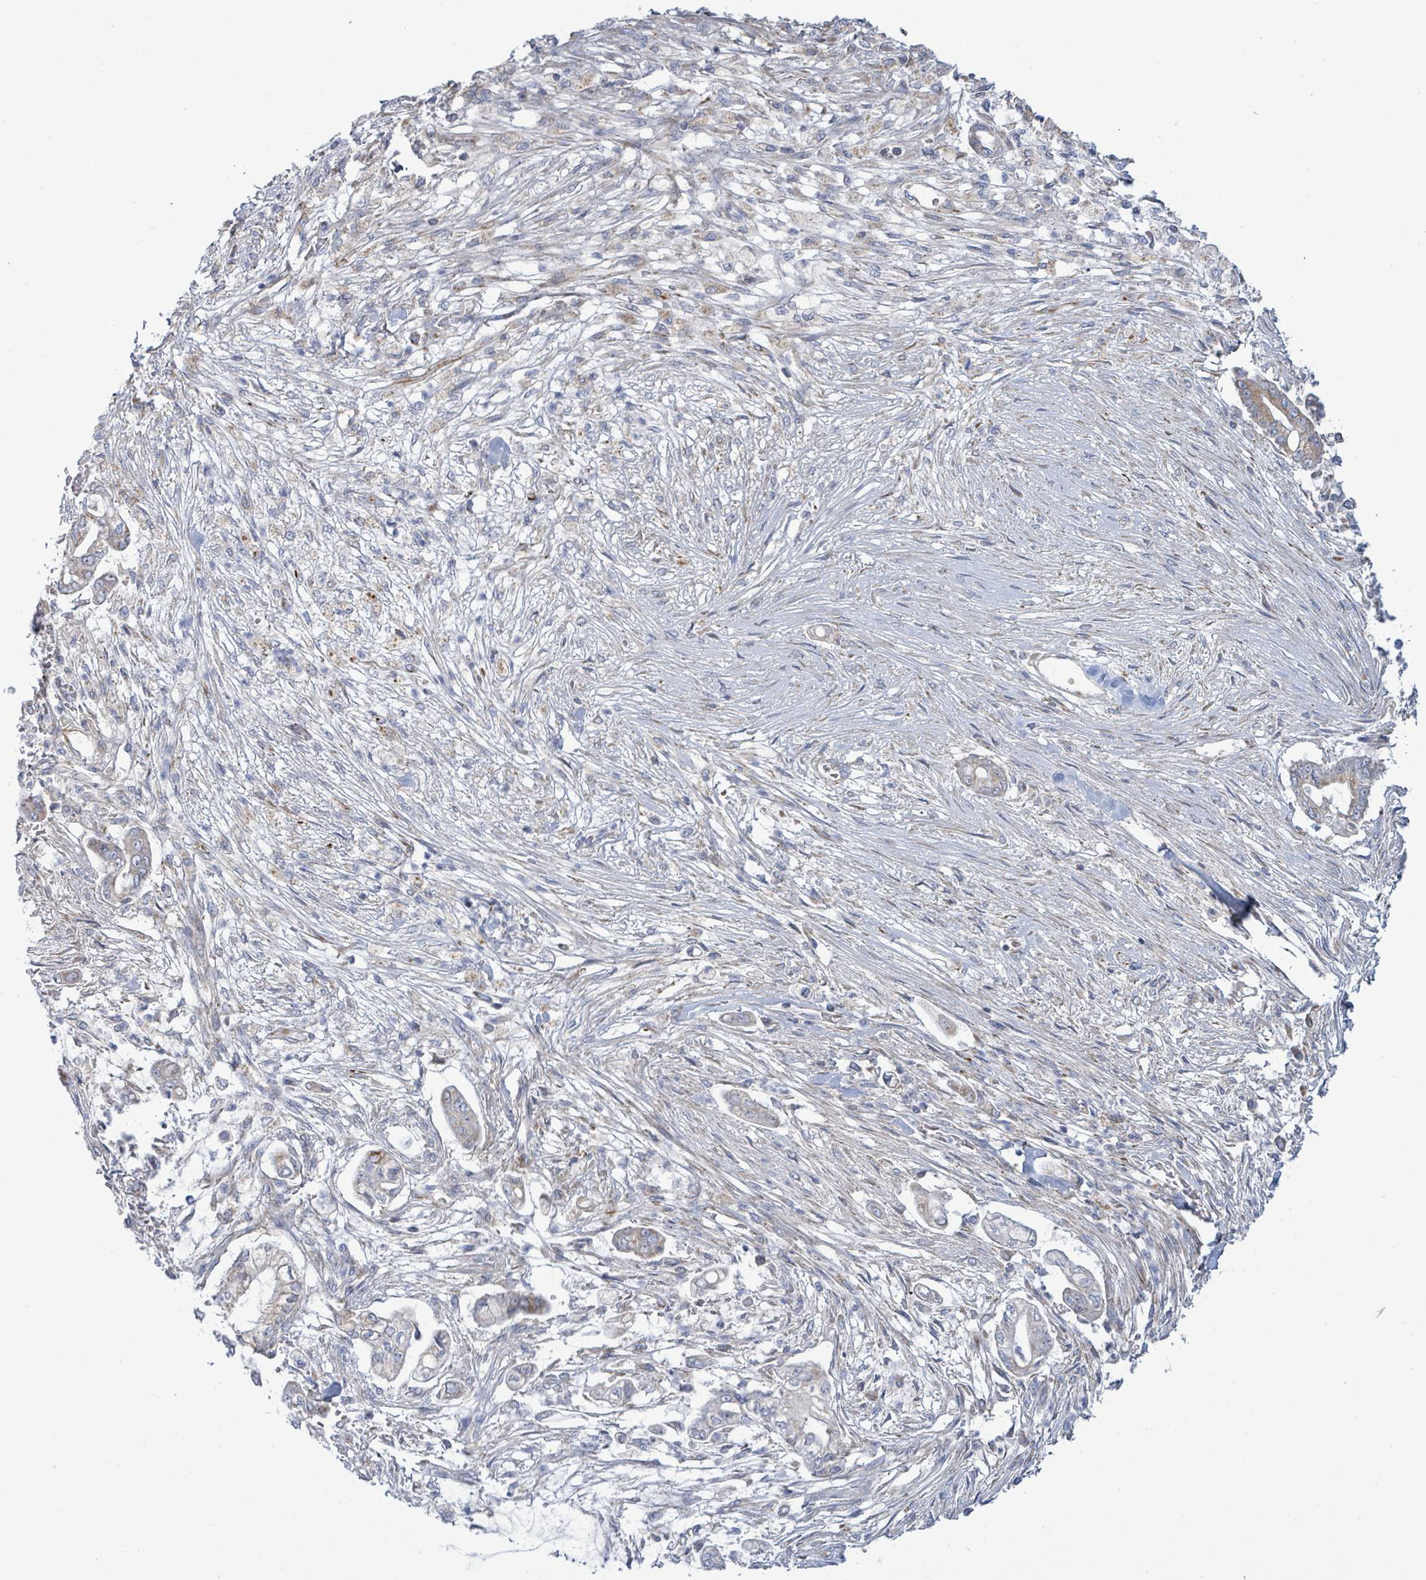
{"staining": {"intensity": "moderate", "quantity": "25%-75%", "location": "cytoplasmic/membranous"}, "tissue": "pancreatic cancer", "cell_type": "Tumor cells", "image_type": "cancer", "snomed": [{"axis": "morphology", "description": "Adenocarcinoma, NOS"}, {"axis": "topography", "description": "Pancreas"}], "caption": "Brown immunohistochemical staining in pancreatic cancer (adenocarcinoma) demonstrates moderate cytoplasmic/membranous expression in about 25%-75% of tumor cells.", "gene": "ALG12", "patient": {"sex": "female", "age": 69}}